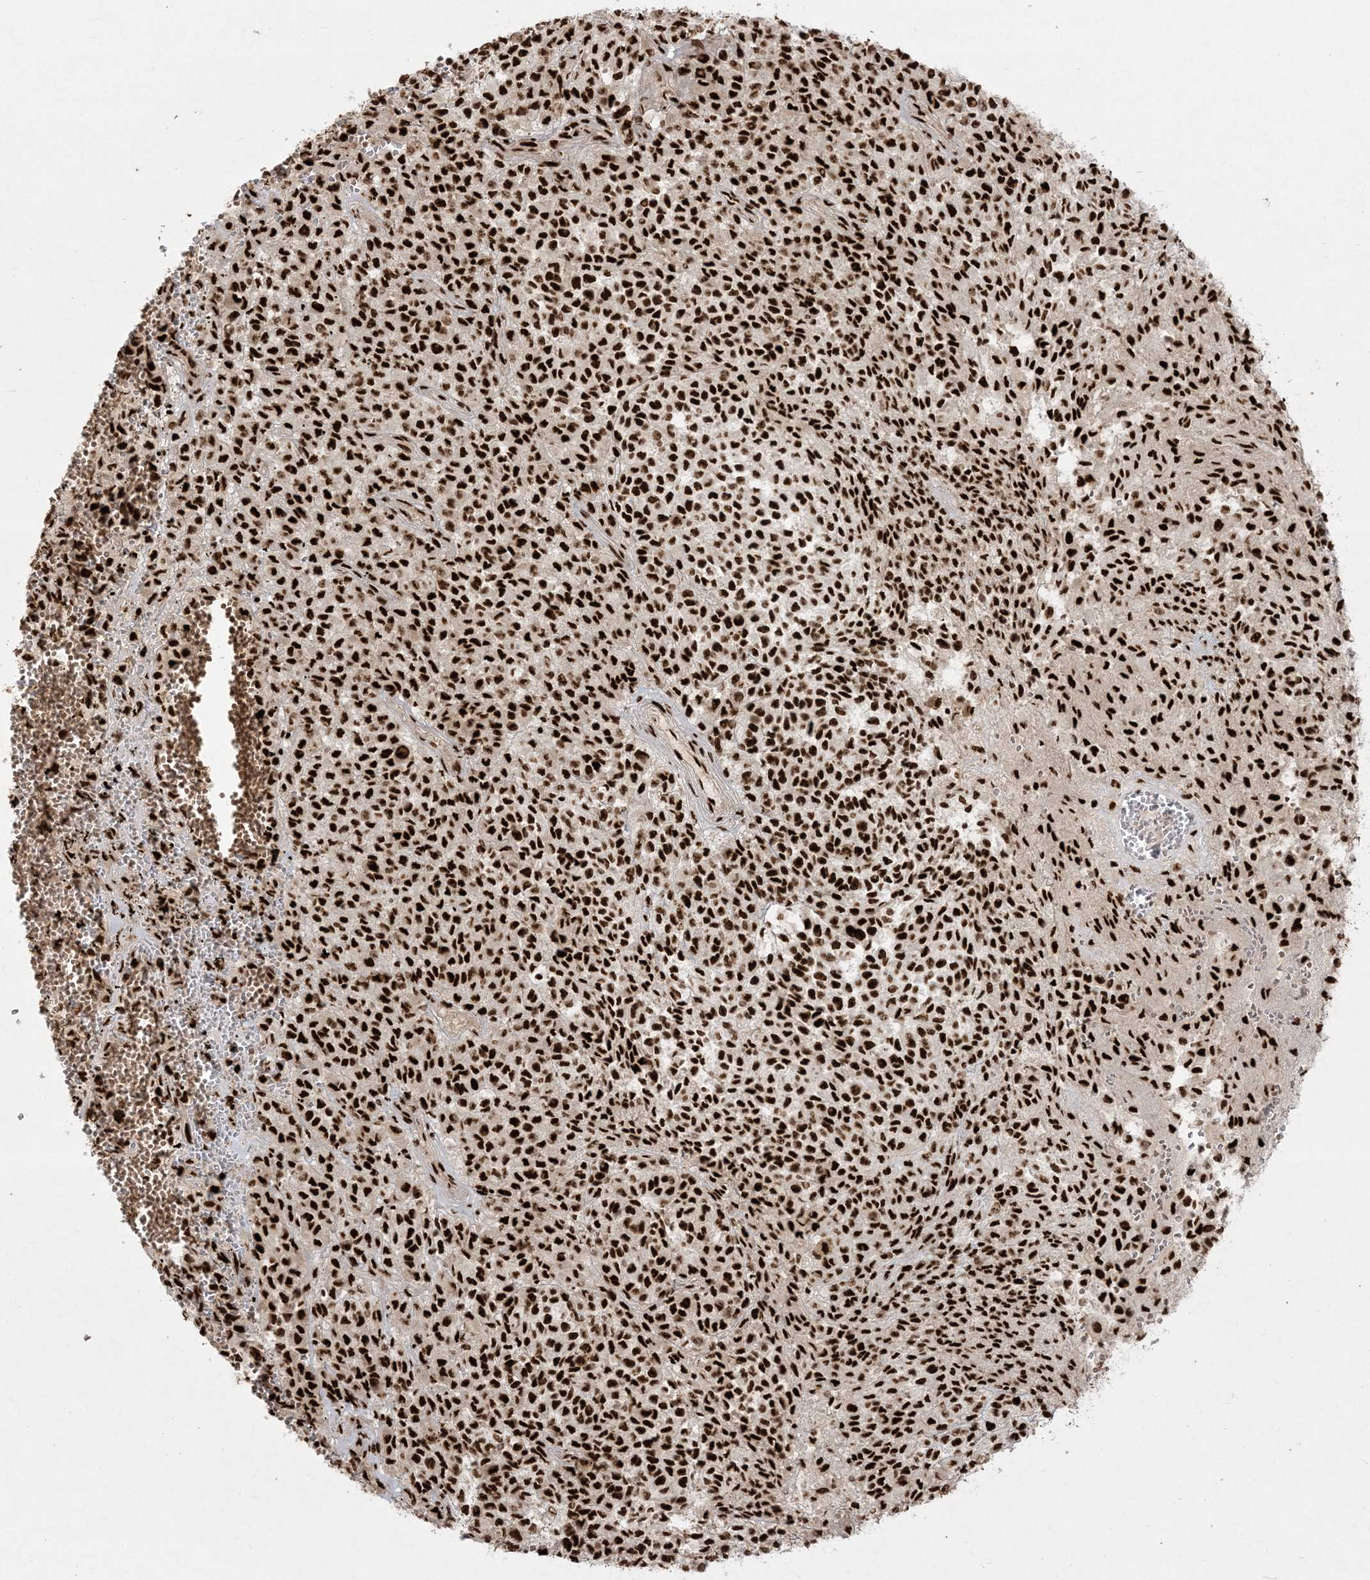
{"staining": {"intensity": "strong", "quantity": ">75%", "location": "nuclear"}, "tissue": "melanoma", "cell_type": "Tumor cells", "image_type": "cancer", "snomed": [{"axis": "morphology", "description": "Malignant melanoma, Metastatic site"}, {"axis": "topography", "description": "Pancreas"}], "caption": "Melanoma tissue shows strong nuclear staining in about >75% of tumor cells, visualized by immunohistochemistry.", "gene": "RBM10", "patient": {"sex": "female", "age": 30}}